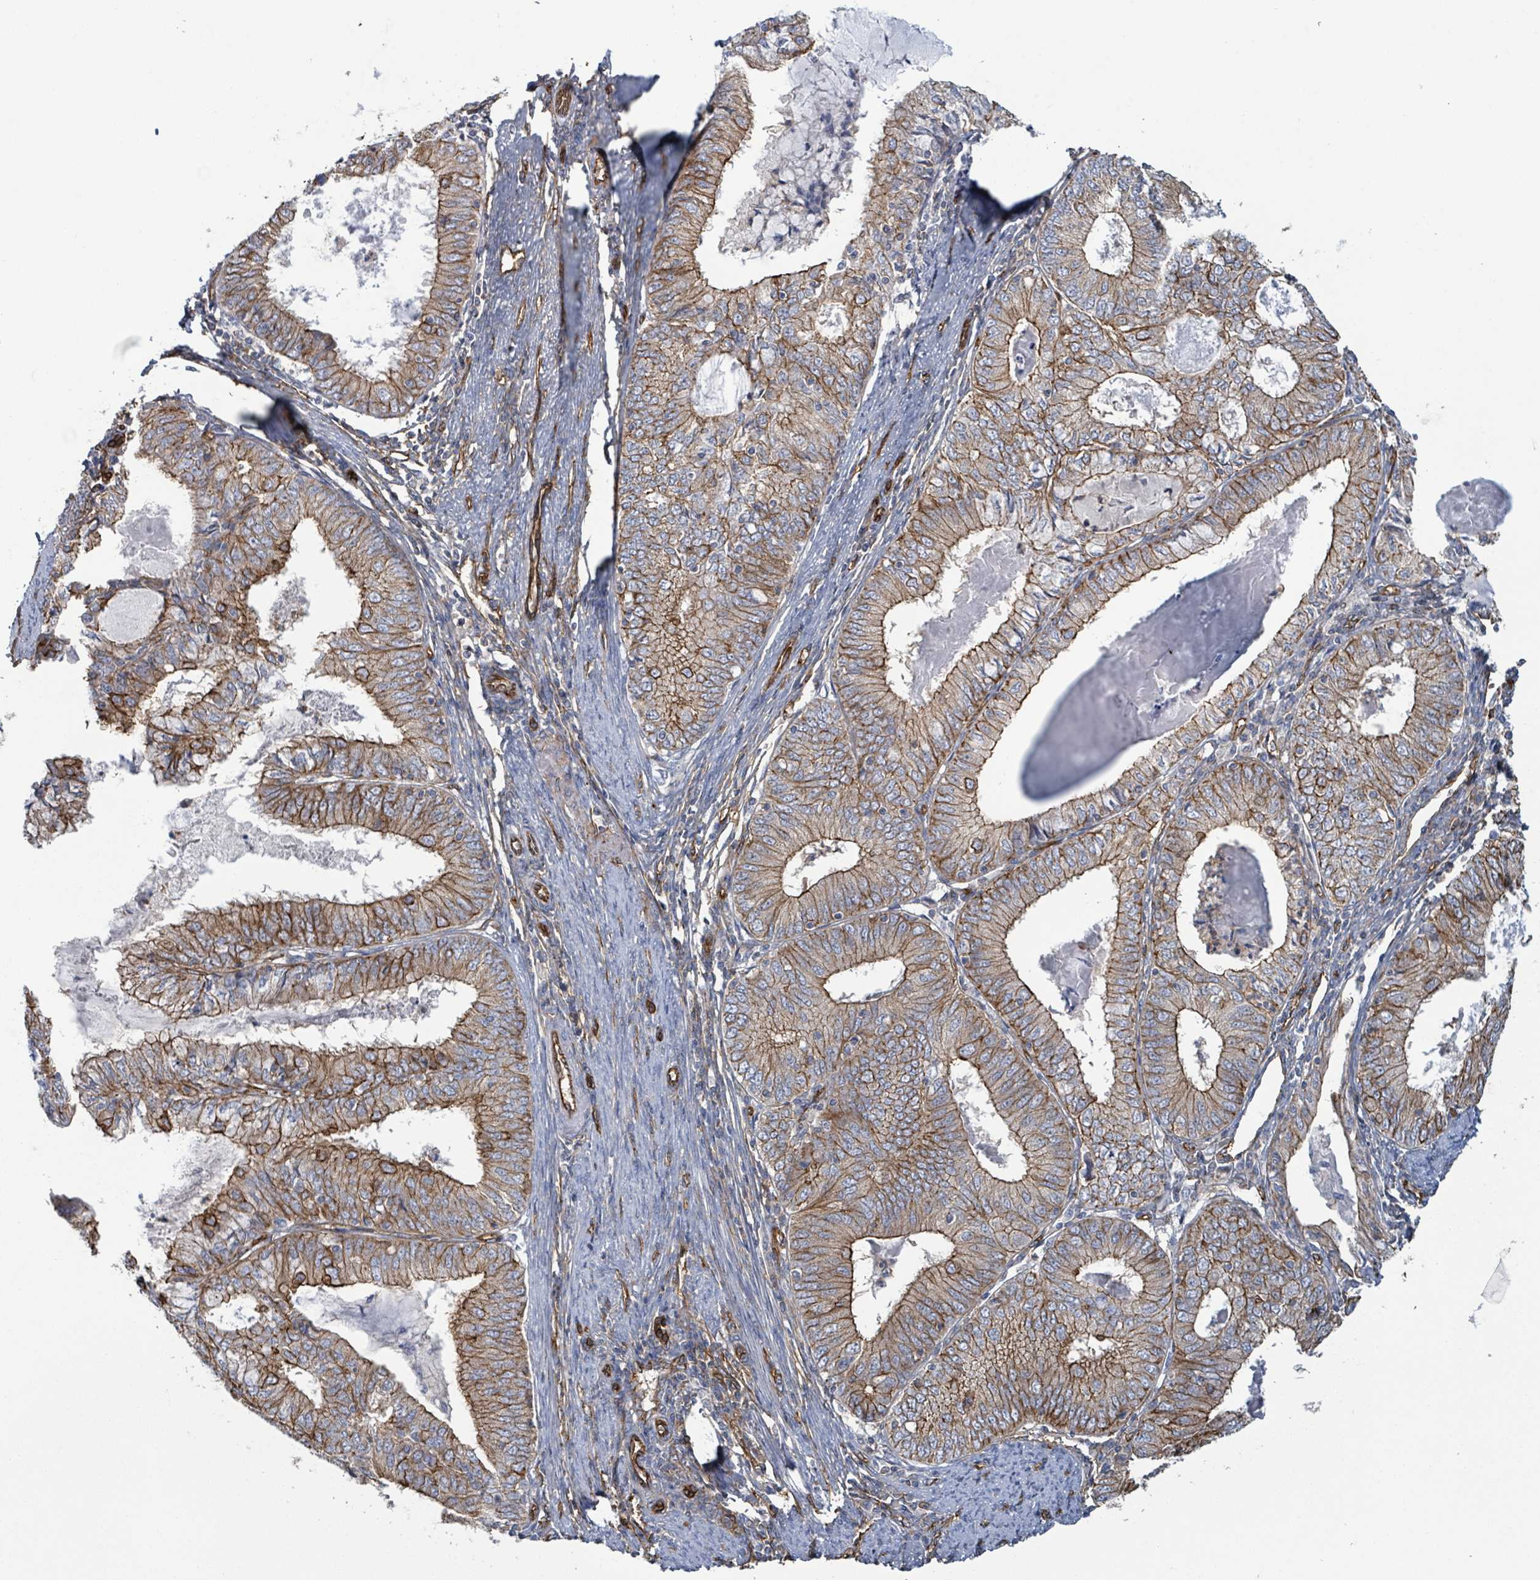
{"staining": {"intensity": "moderate", "quantity": ">75%", "location": "cytoplasmic/membranous"}, "tissue": "endometrial cancer", "cell_type": "Tumor cells", "image_type": "cancer", "snomed": [{"axis": "morphology", "description": "Adenocarcinoma, NOS"}, {"axis": "topography", "description": "Endometrium"}], "caption": "This is a micrograph of immunohistochemistry staining of endometrial cancer (adenocarcinoma), which shows moderate staining in the cytoplasmic/membranous of tumor cells.", "gene": "LDOC1", "patient": {"sex": "female", "age": 57}}